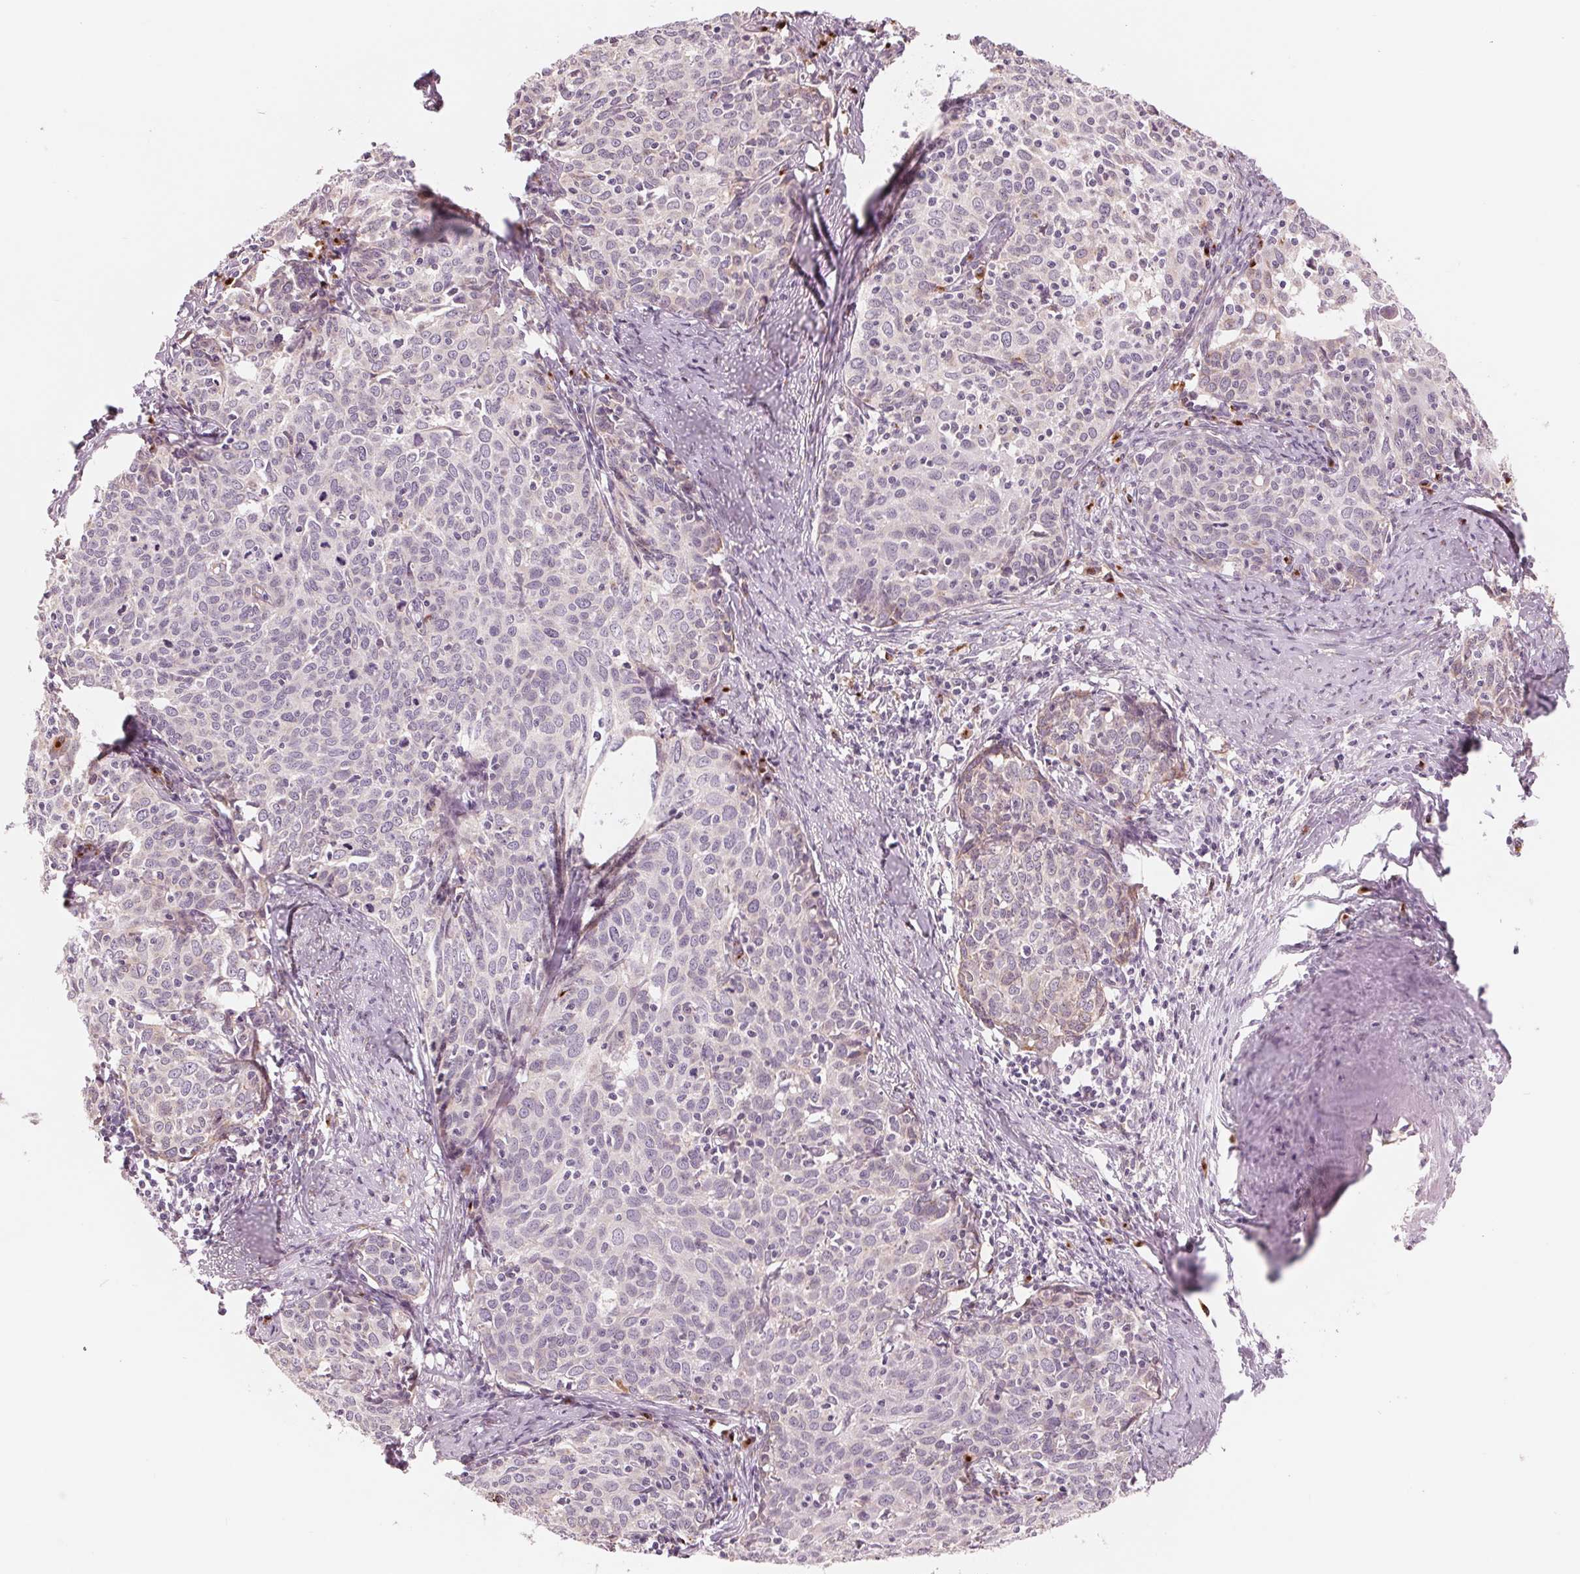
{"staining": {"intensity": "negative", "quantity": "none", "location": "none"}, "tissue": "cervical cancer", "cell_type": "Tumor cells", "image_type": "cancer", "snomed": [{"axis": "morphology", "description": "Squamous cell carcinoma, NOS"}, {"axis": "topography", "description": "Cervix"}], "caption": "High magnification brightfield microscopy of cervical cancer stained with DAB (3,3'-diaminobenzidine) (brown) and counterstained with hematoxylin (blue): tumor cells show no significant expression.", "gene": "IL9R", "patient": {"sex": "female", "age": 62}}